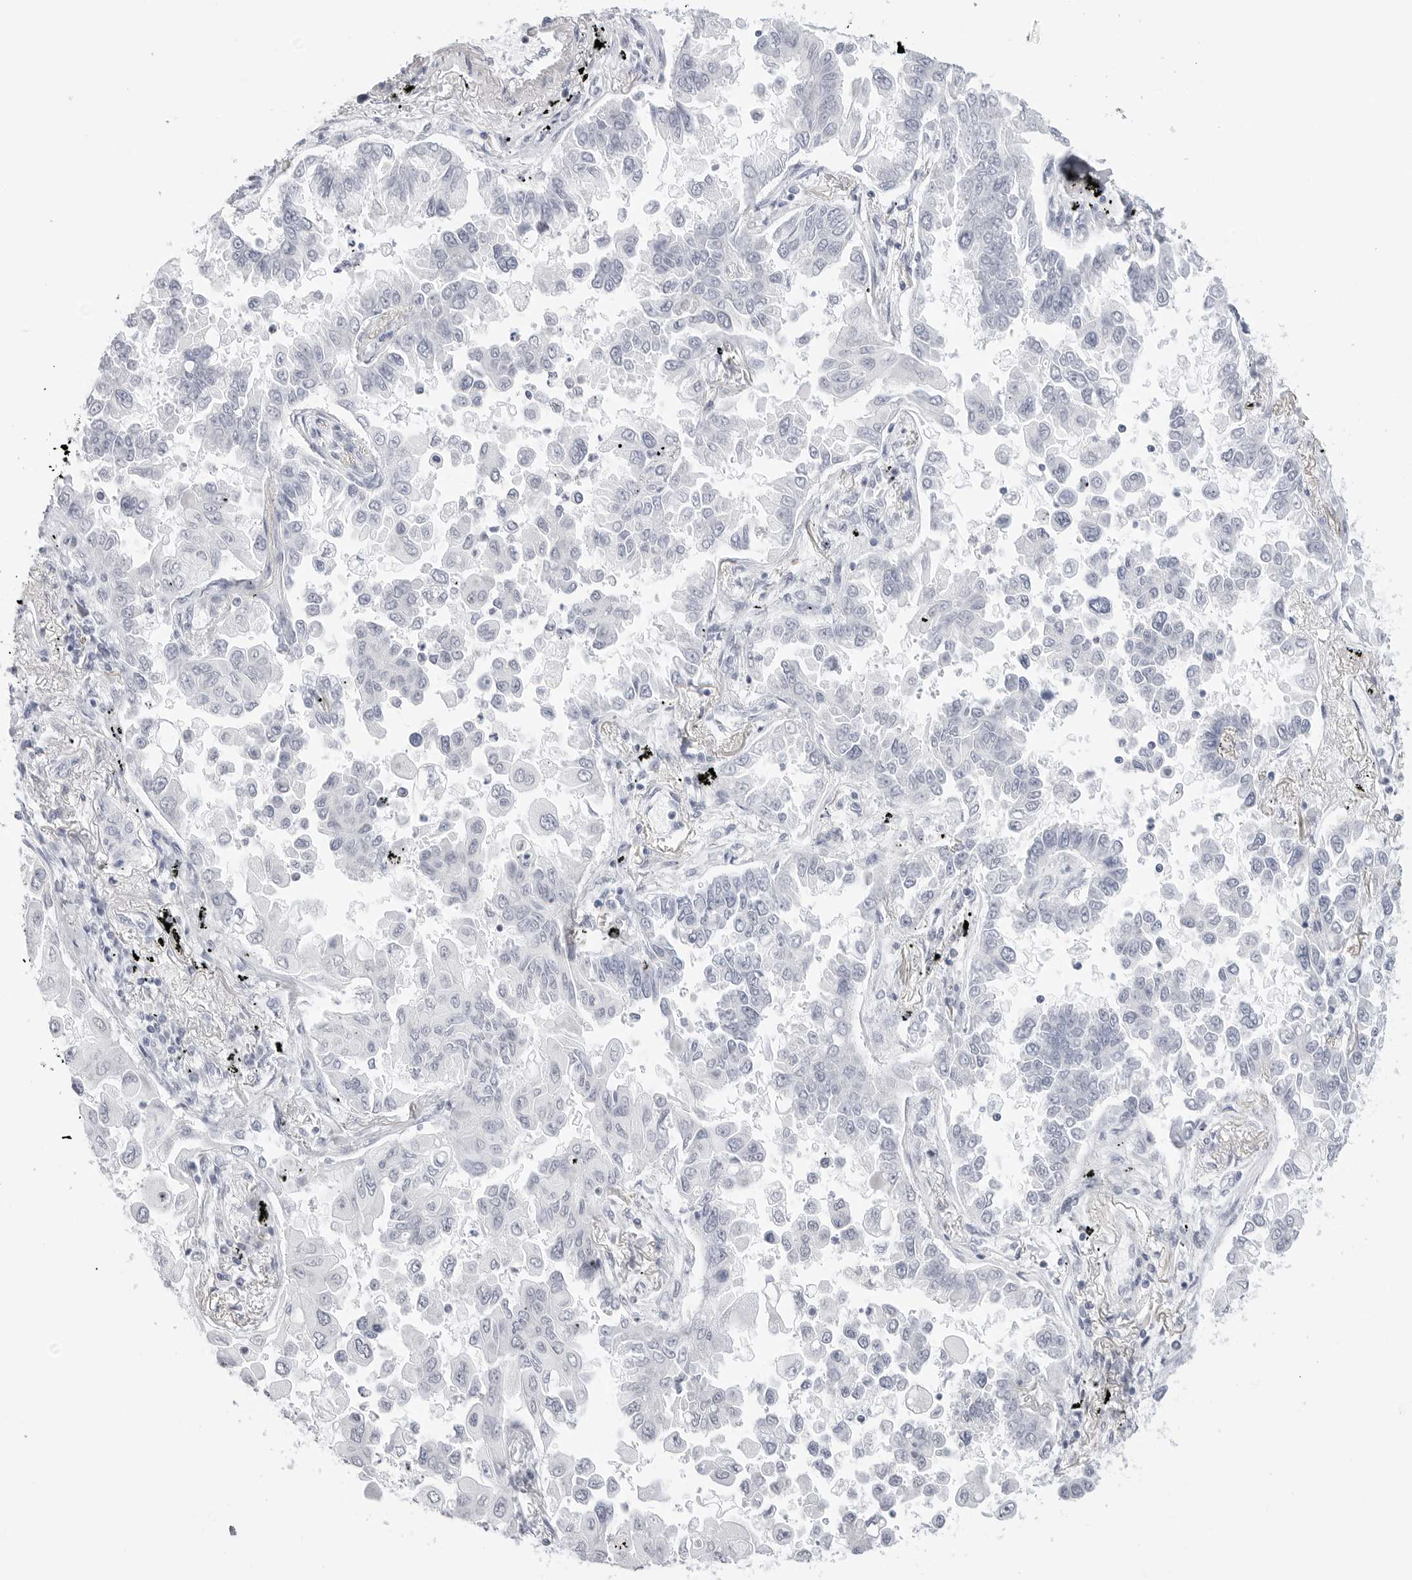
{"staining": {"intensity": "negative", "quantity": "none", "location": "none"}, "tissue": "lung cancer", "cell_type": "Tumor cells", "image_type": "cancer", "snomed": [{"axis": "morphology", "description": "Adenocarcinoma, NOS"}, {"axis": "topography", "description": "Lung"}], "caption": "Tumor cells are negative for brown protein staining in lung adenocarcinoma.", "gene": "HMGCS2", "patient": {"sex": "female", "age": 67}}